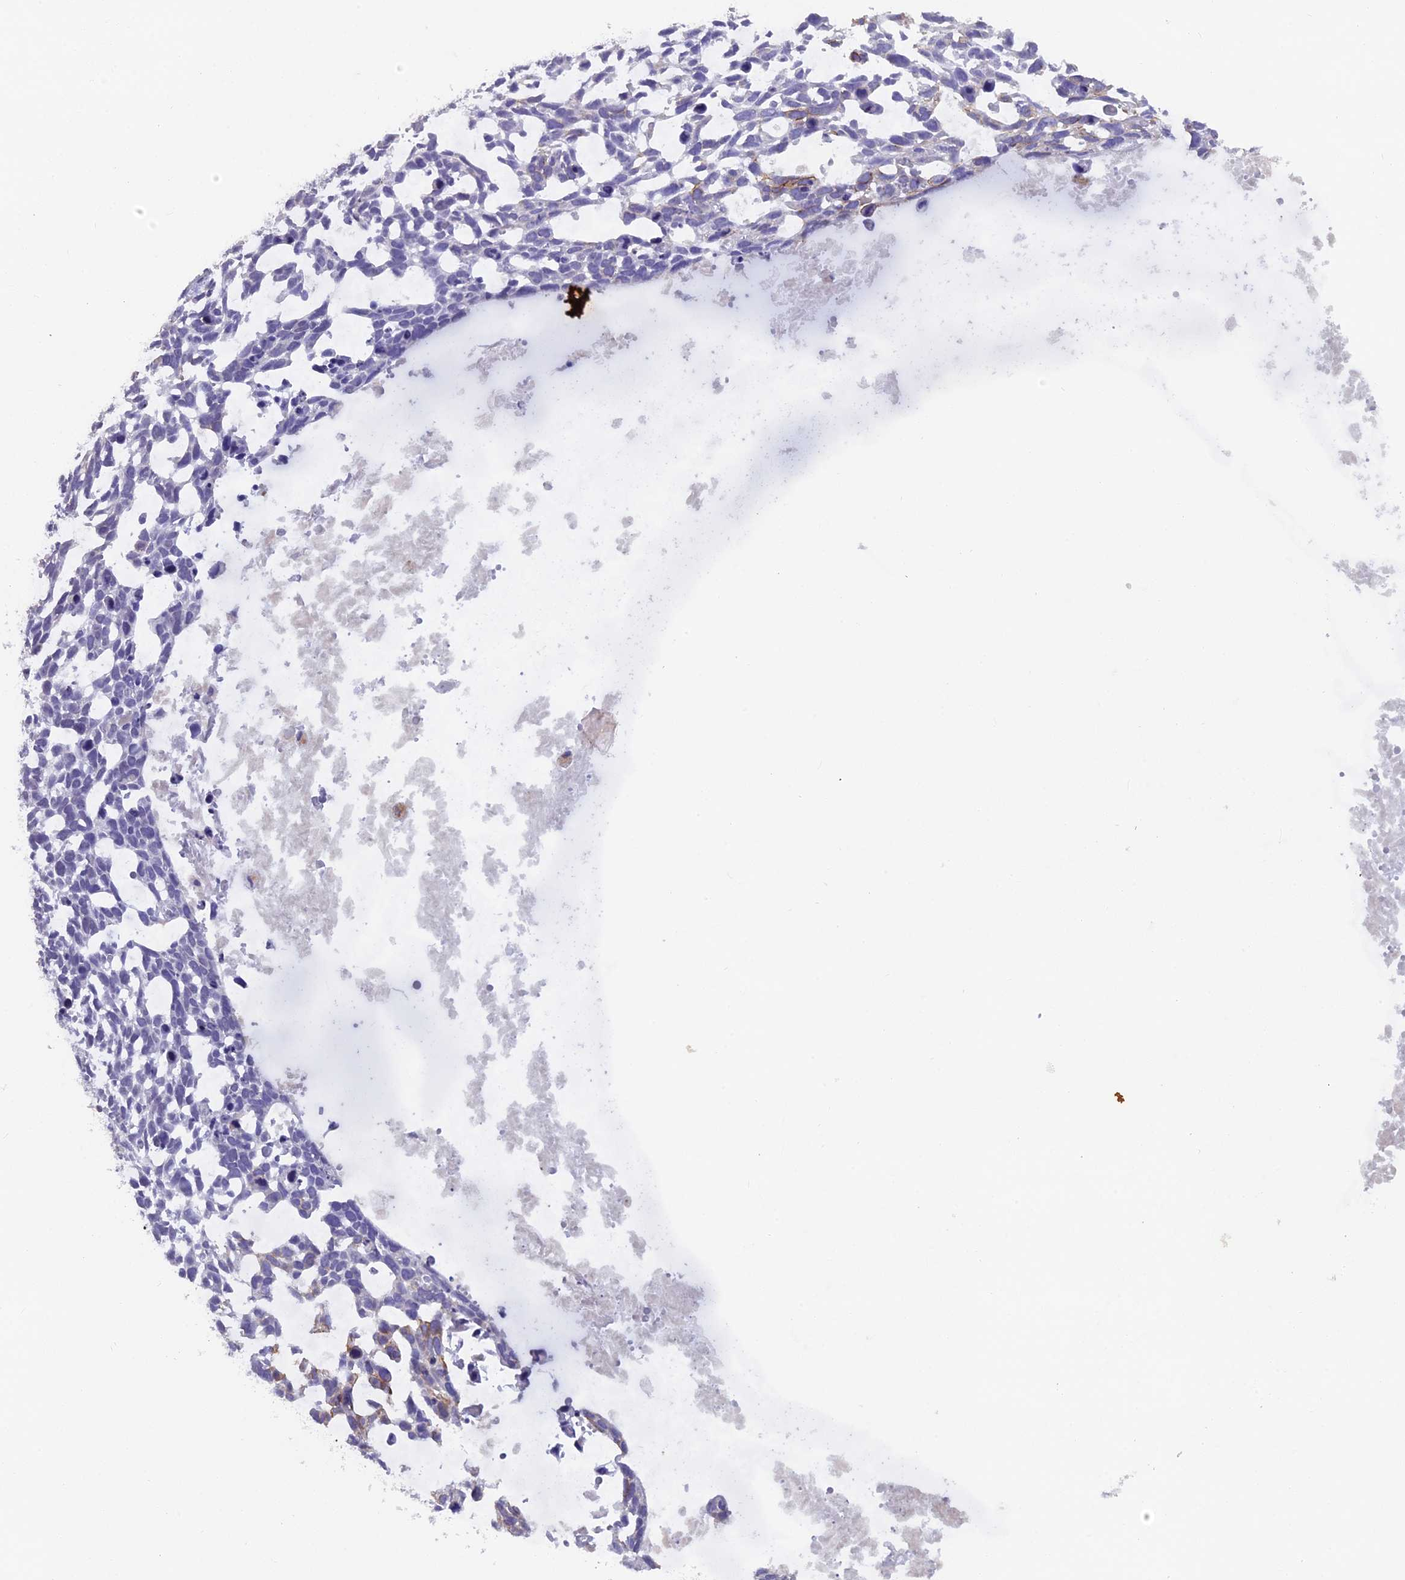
{"staining": {"intensity": "negative", "quantity": "none", "location": "none"}, "tissue": "skin cancer", "cell_type": "Tumor cells", "image_type": "cancer", "snomed": [{"axis": "morphology", "description": "Basal cell carcinoma"}, {"axis": "topography", "description": "Skin"}], "caption": "High magnification brightfield microscopy of skin cancer (basal cell carcinoma) stained with DAB (brown) and counterstained with hematoxylin (blue): tumor cells show no significant positivity. (Immunohistochemistry (ihc), brightfield microscopy, high magnification).", "gene": "B9D2", "patient": {"sex": "male", "age": 88}}